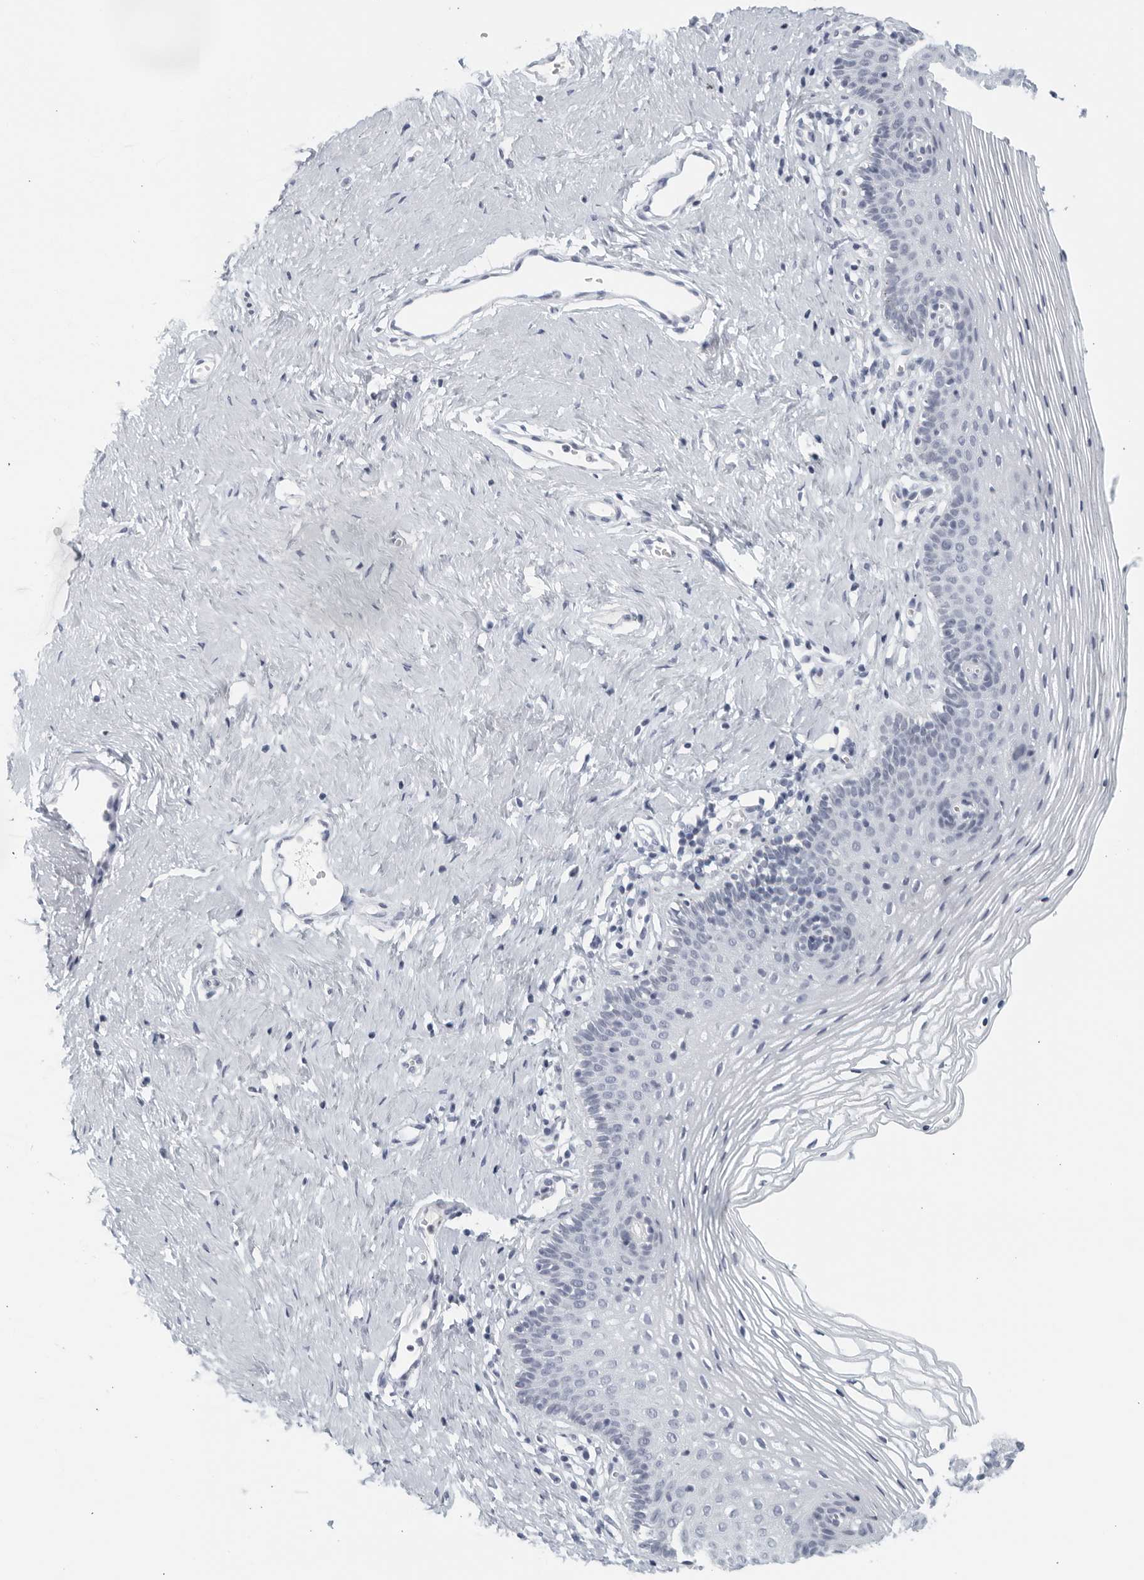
{"staining": {"intensity": "negative", "quantity": "none", "location": "none"}, "tissue": "vagina", "cell_type": "Squamous epithelial cells", "image_type": "normal", "snomed": [{"axis": "morphology", "description": "Normal tissue, NOS"}, {"axis": "topography", "description": "Vagina"}], "caption": "Squamous epithelial cells show no significant staining in unremarkable vagina. The staining was performed using DAB to visualize the protein expression in brown, while the nuclei were stained in blue with hematoxylin (Magnification: 20x).", "gene": "MATN1", "patient": {"sex": "female", "age": 32}}